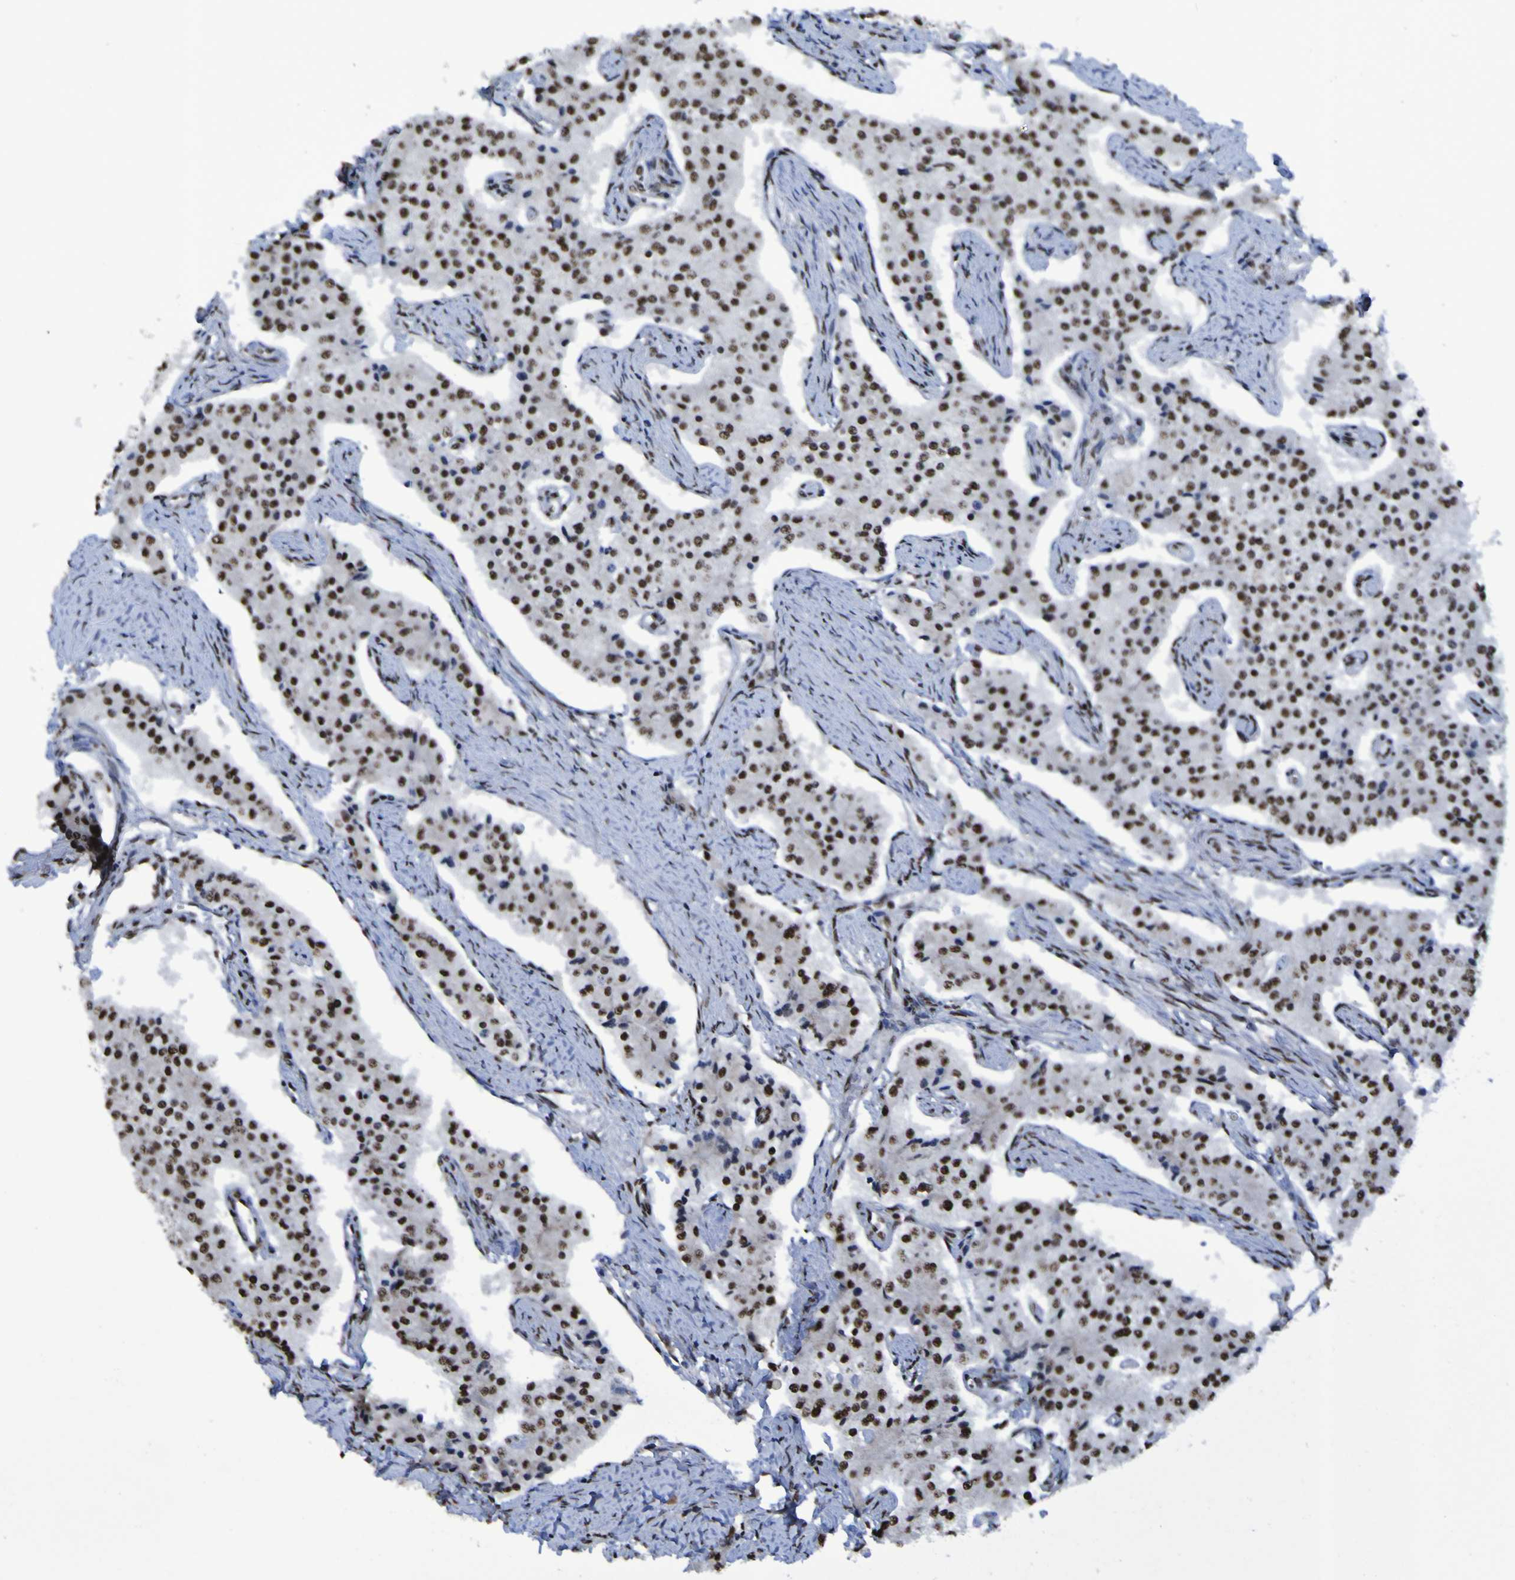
{"staining": {"intensity": "strong", "quantity": ">75%", "location": "nuclear"}, "tissue": "carcinoid", "cell_type": "Tumor cells", "image_type": "cancer", "snomed": [{"axis": "morphology", "description": "Carcinoid, malignant, NOS"}, {"axis": "topography", "description": "Colon"}], "caption": "Carcinoid stained with a brown dye demonstrates strong nuclear positive positivity in about >75% of tumor cells.", "gene": "HNRNPR", "patient": {"sex": "female", "age": 52}}